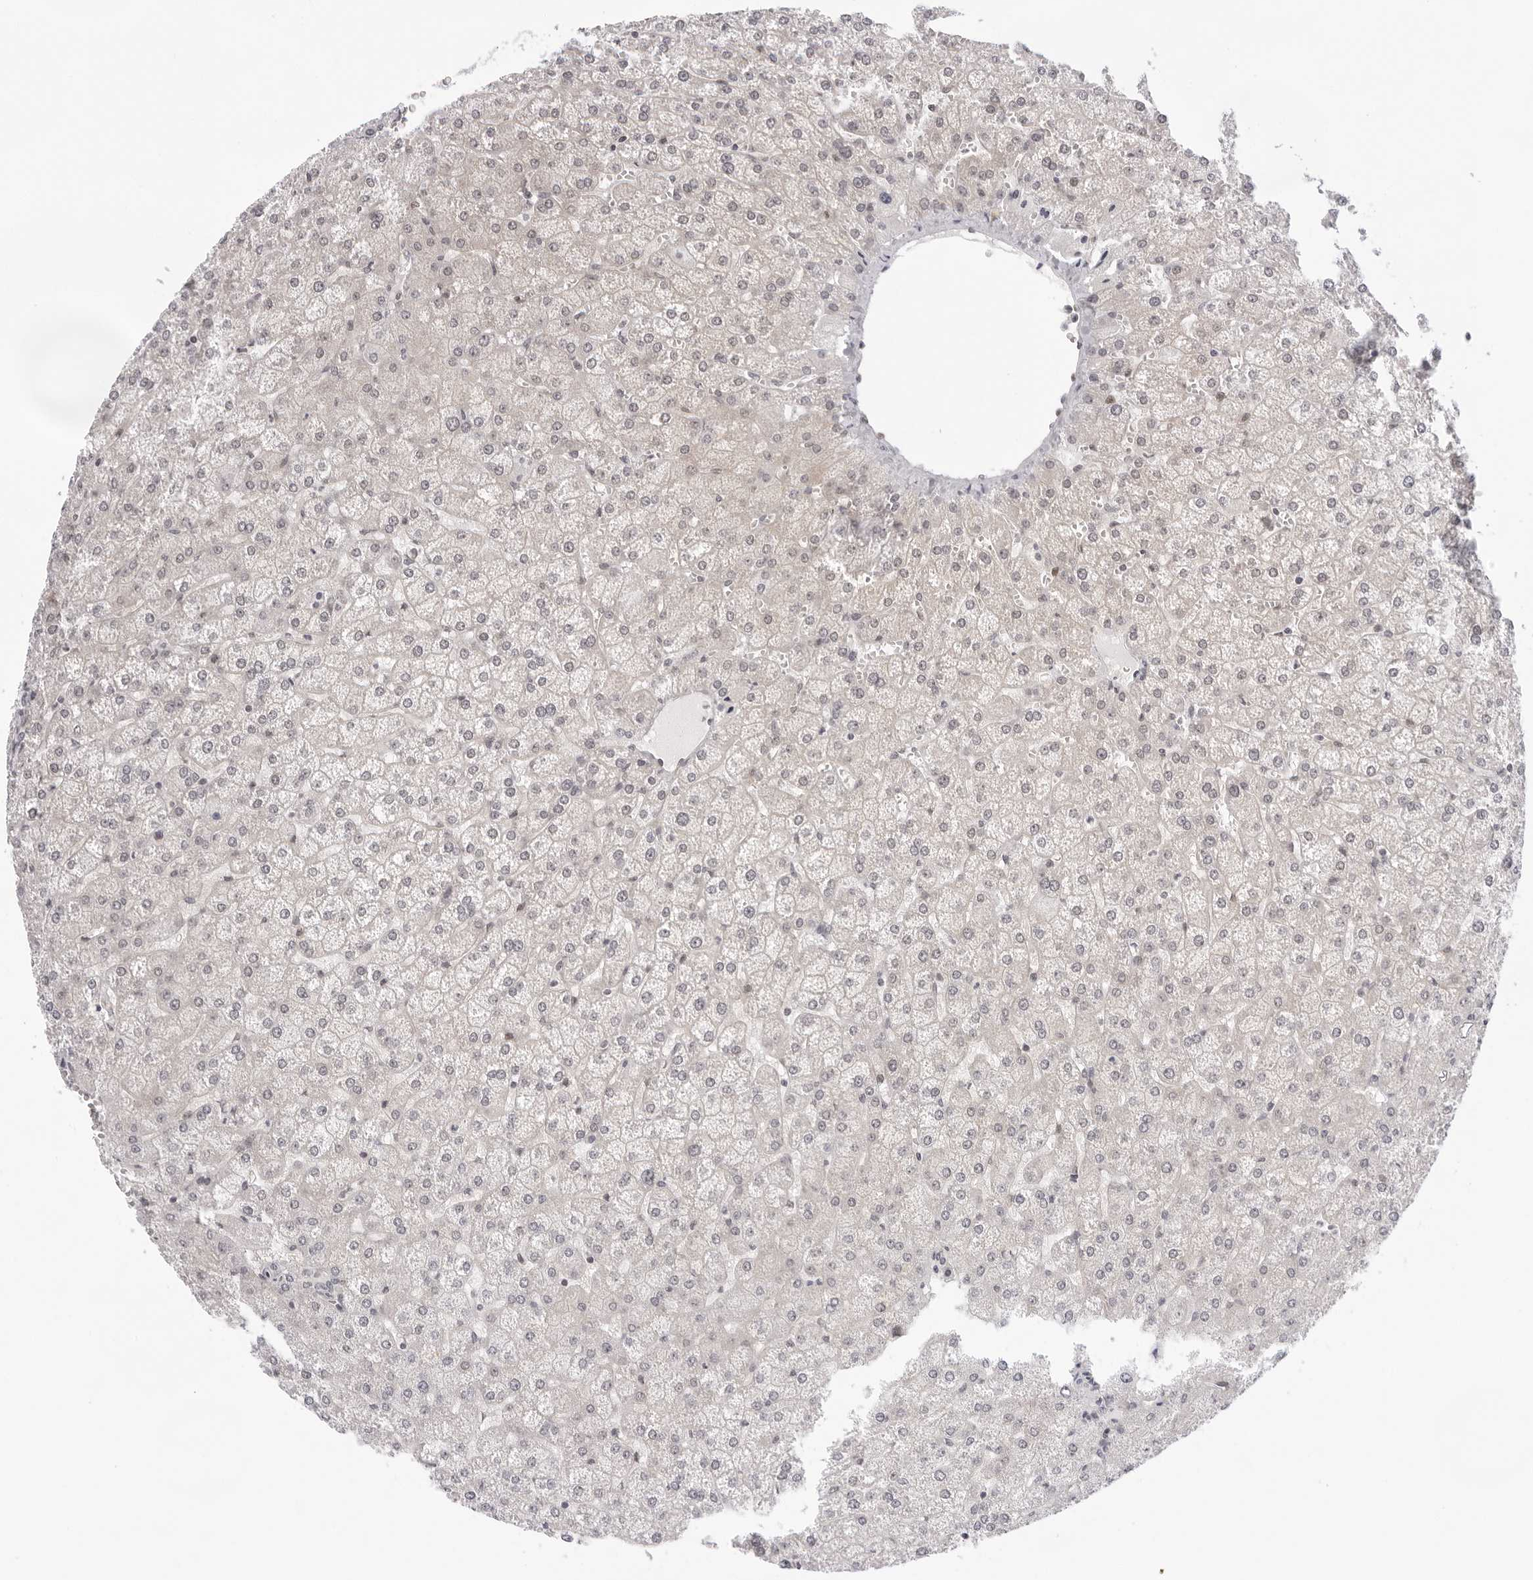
{"staining": {"intensity": "negative", "quantity": "none", "location": "none"}, "tissue": "liver", "cell_type": "Cholangiocytes", "image_type": "normal", "snomed": [{"axis": "morphology", "description": "Normal tissue, NOS"}, {"axis": "topography", "description": "Liver"}], "caption": "A micrograph of liver stained for a protein reveals no brown staining in cholangiocytes. (Immunohistochemistry, brightfield microscopy, high magnification).", "gene": "ITGB3BP", "patient": {"sex": "female", "age": 32}}